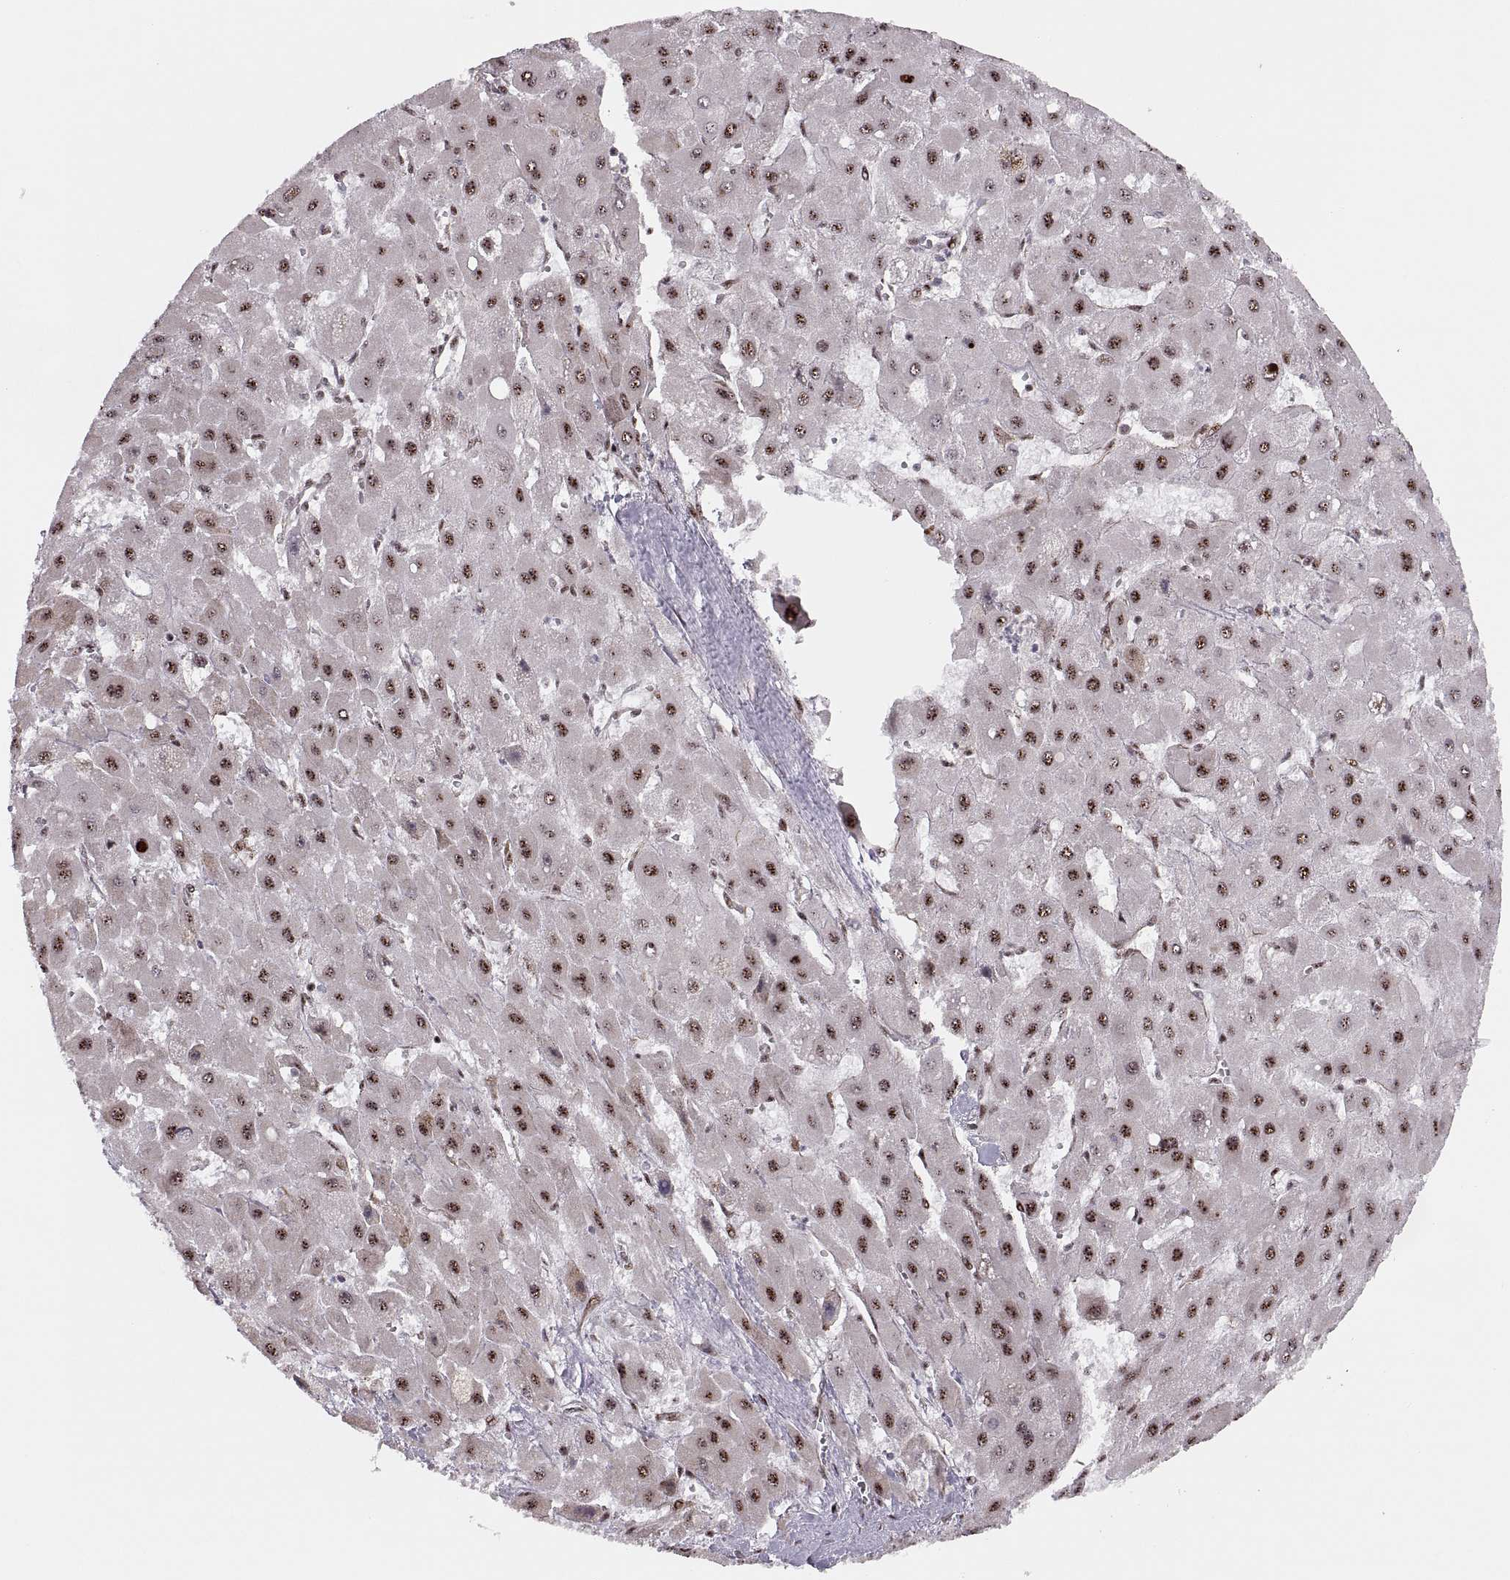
{"staining": {"intensity": "strong", "quantity": ">75%", "location": "nuclear"}, "tissue": "liver cancer", "cell_type": "Tumor cells", "image_type": "cancer", "snomed": [{"axis": "morphology", "description": "Carcinoma, Hepatocellular, NOS"}, {"axis": "topography", "description": "Liver"}], "caption": "Tumor cells reveal high levels of strong nuclear expression in about >75% of cells in human liver hepatocellular carcinoma. The staining is performed using DAB brown chromogen to label protein expression. The nuclei are counter-stained blue using hematoxylin.", "gene": "ZCCHC17", "patient": {"sex": "female", "age": 25}}